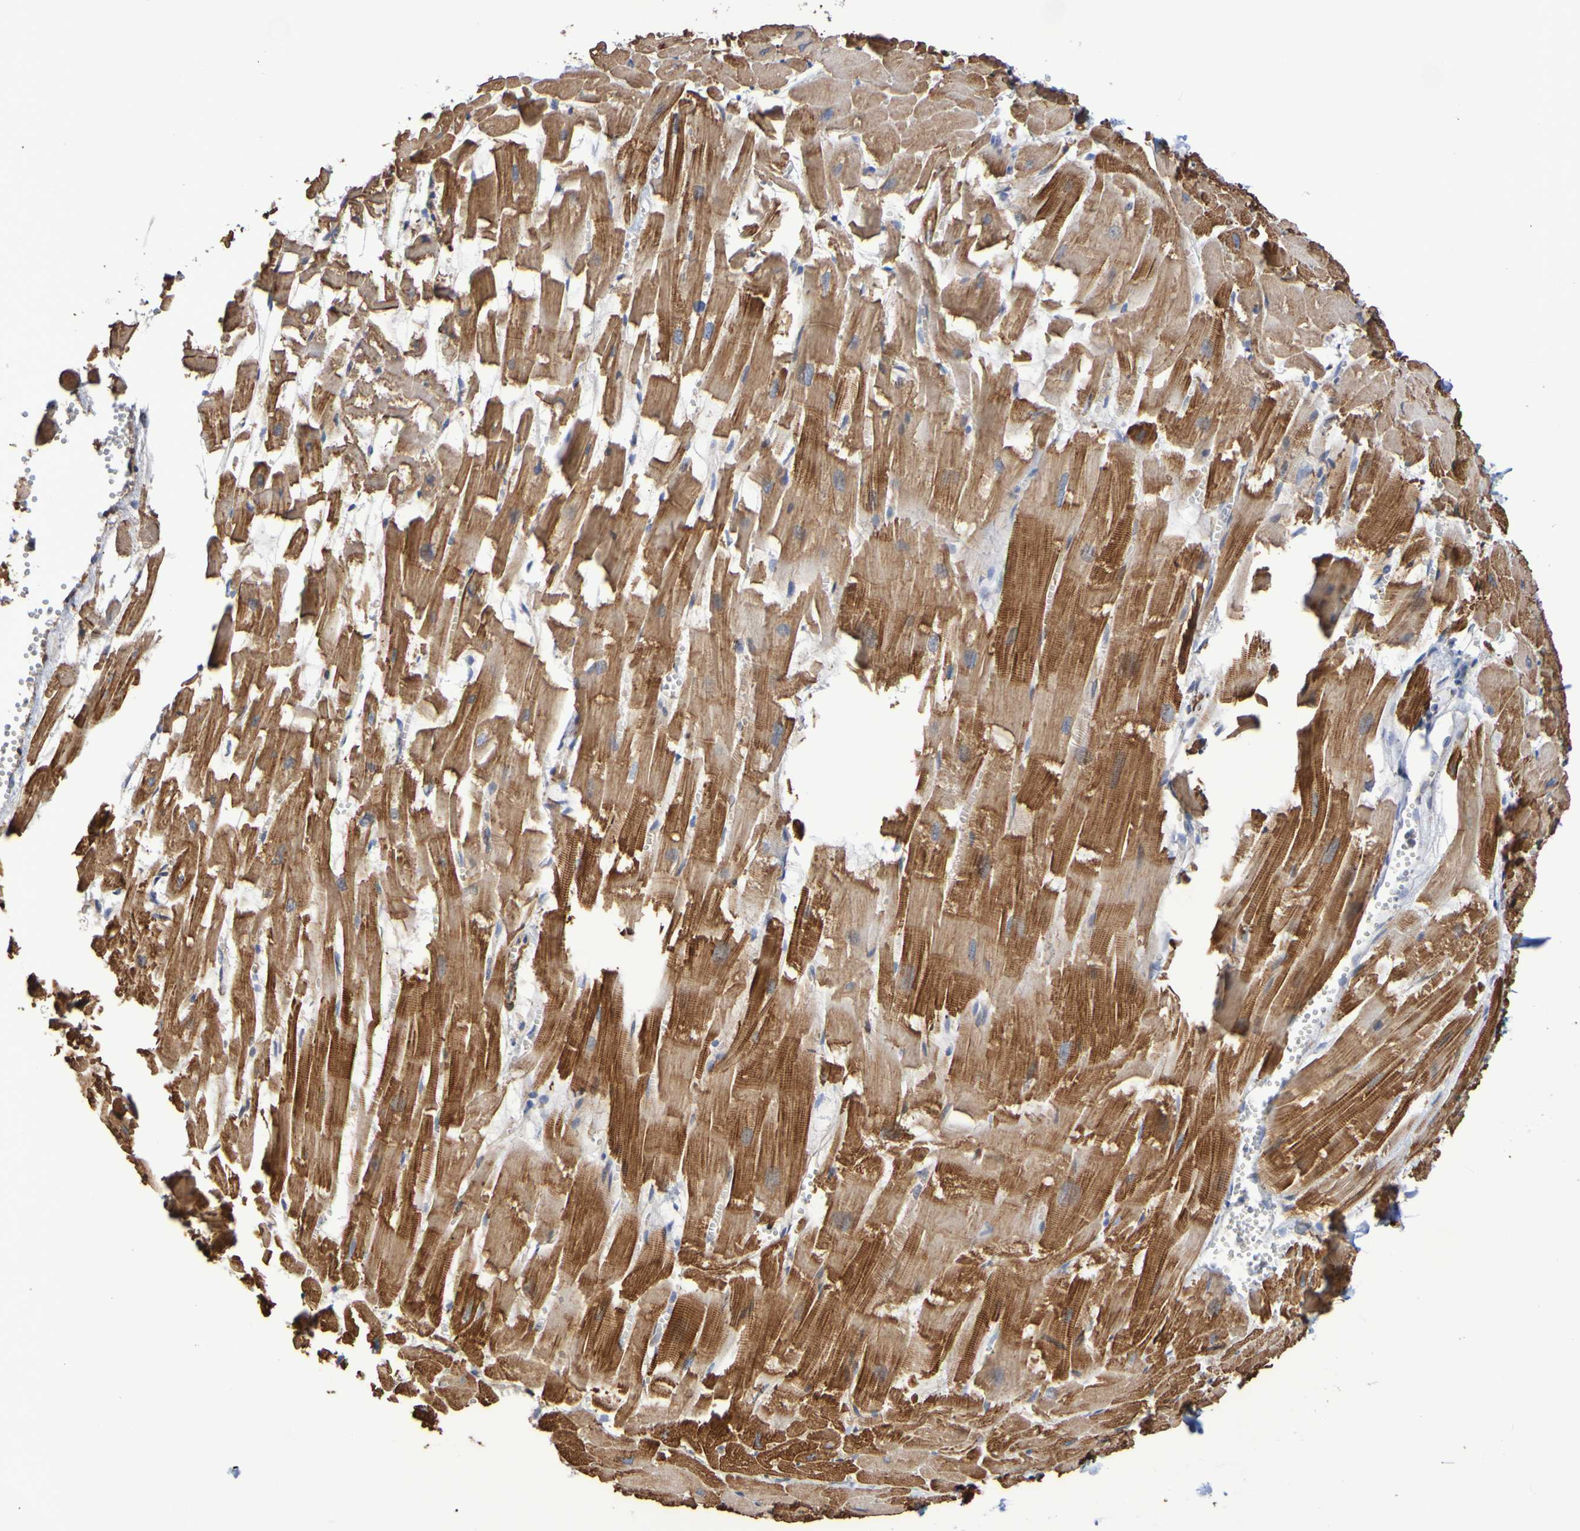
{"staining": {"intensity": "strong", "quantity": ">75%", "location": "cytoplasmic/membranous"}, "tissue": "heart muscle", "cell_type": "Cardiomyocytes", "image_type": "normal", "snomed": [{"axis": "morphology", "description": "Normal tissue, NOS"}, {"axis": "topography", "description": "Heart"}], "caption": "DAB (3,3'-diaminobenzidine) immunohistochemical staining of benign human heart muscle displays strong cytoplasmic/membranous protein staining in about >75% of cardiomyocytes. (Brightfield microscopy of DAB IHC at high magnification).", "gene": "RAB11A", "patient": {"sex": "female", "age": 19}}